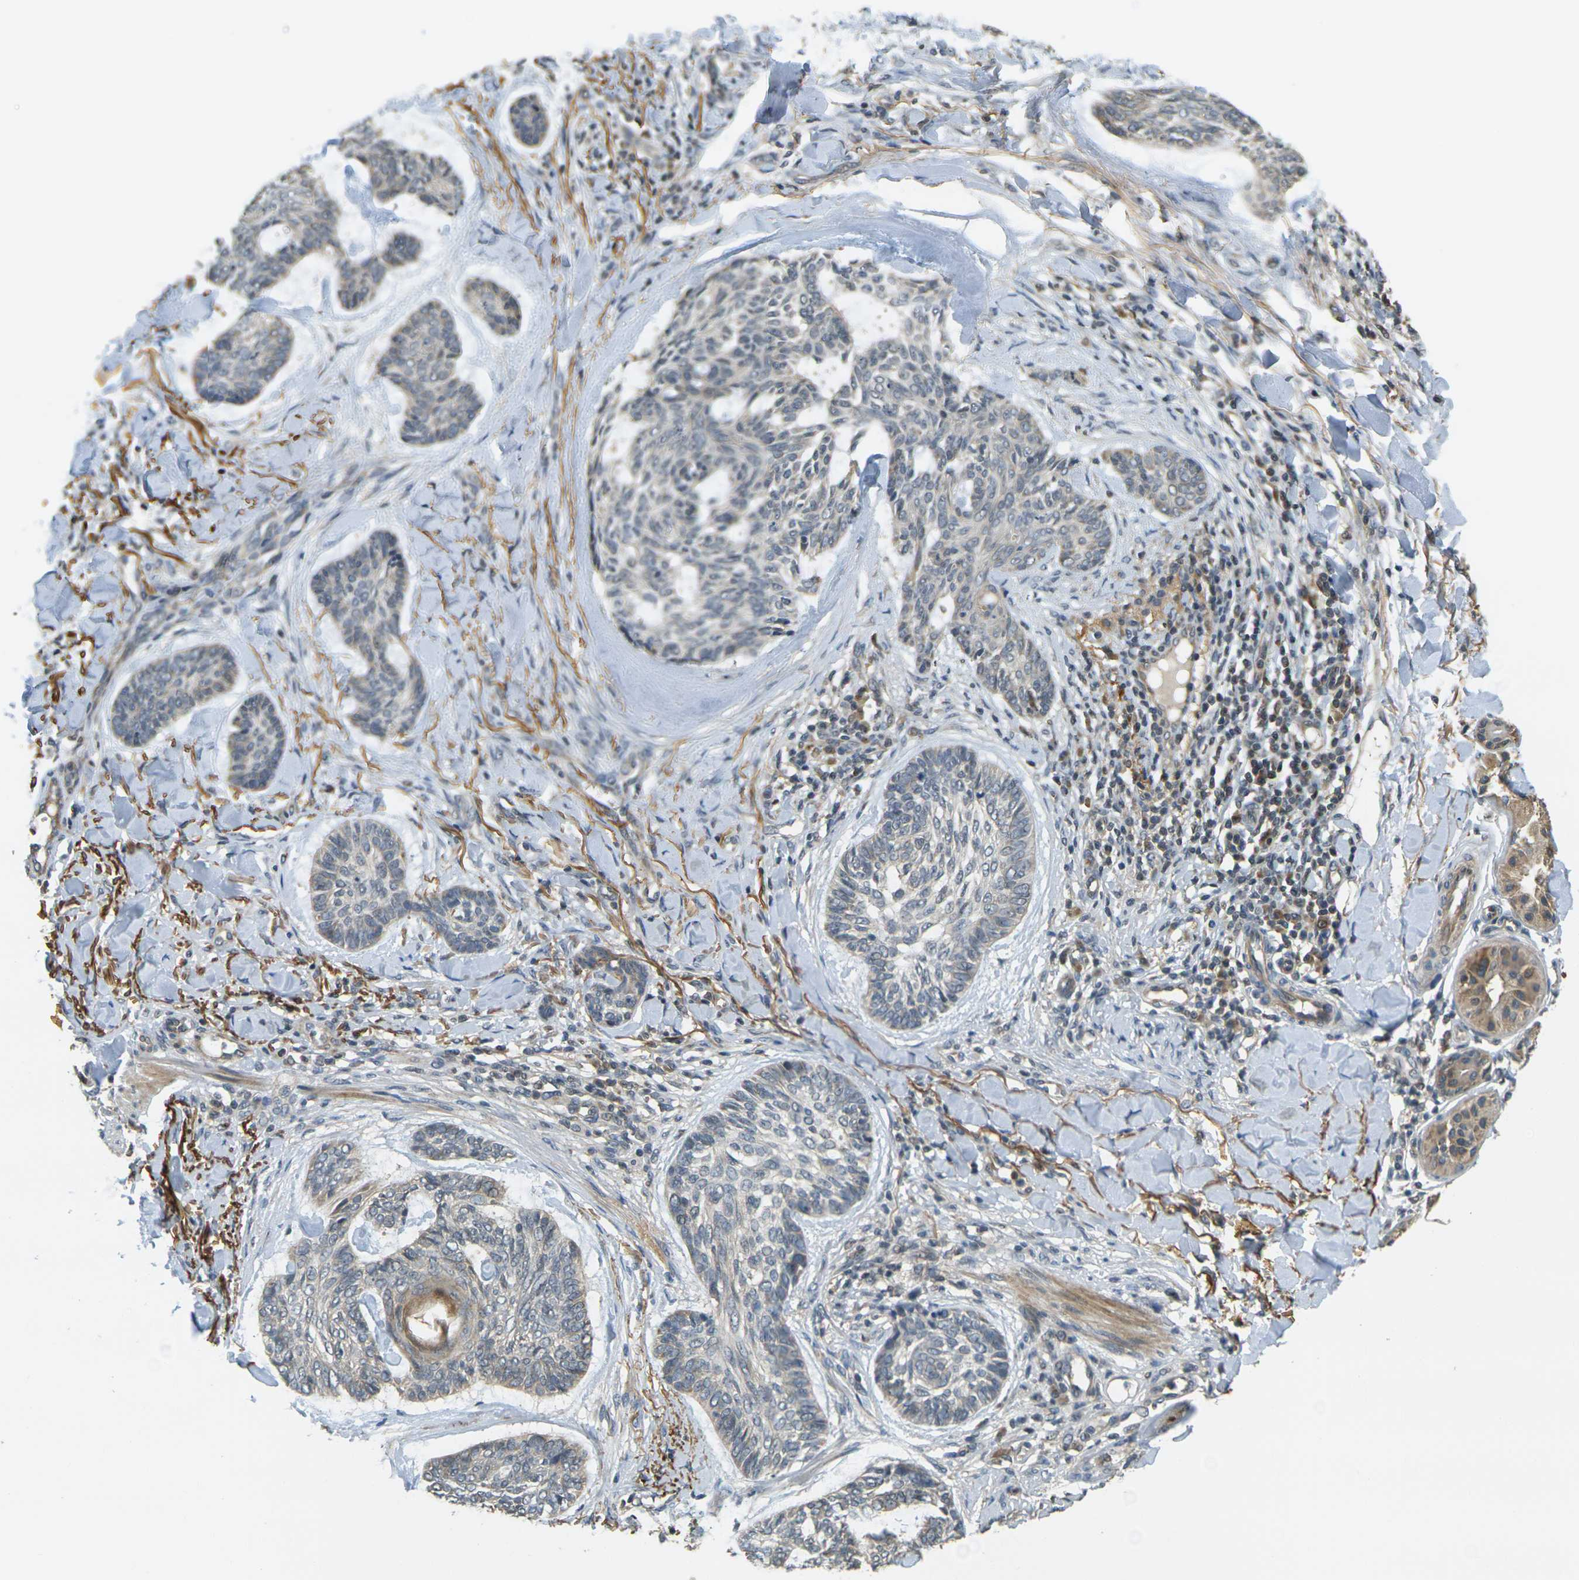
{"staining": {"intensity": "weak", "quantity": "<25%", "location": "cytoplasmic/membranous"}, "tissue": "skin cancer", "cell_type": "Tumor cells", "image_type": "cancer", "snomed": [{"axis": "morphology", "description": "Basal cell carcinoma"}, {"axis": "topography", "description": "Skin"}], "caption": "A histopathology image of human skin cancer is negative for staining in tumor cells.", "gene": "KLHL8", "patient": {"sex": "male", "age": 43}}